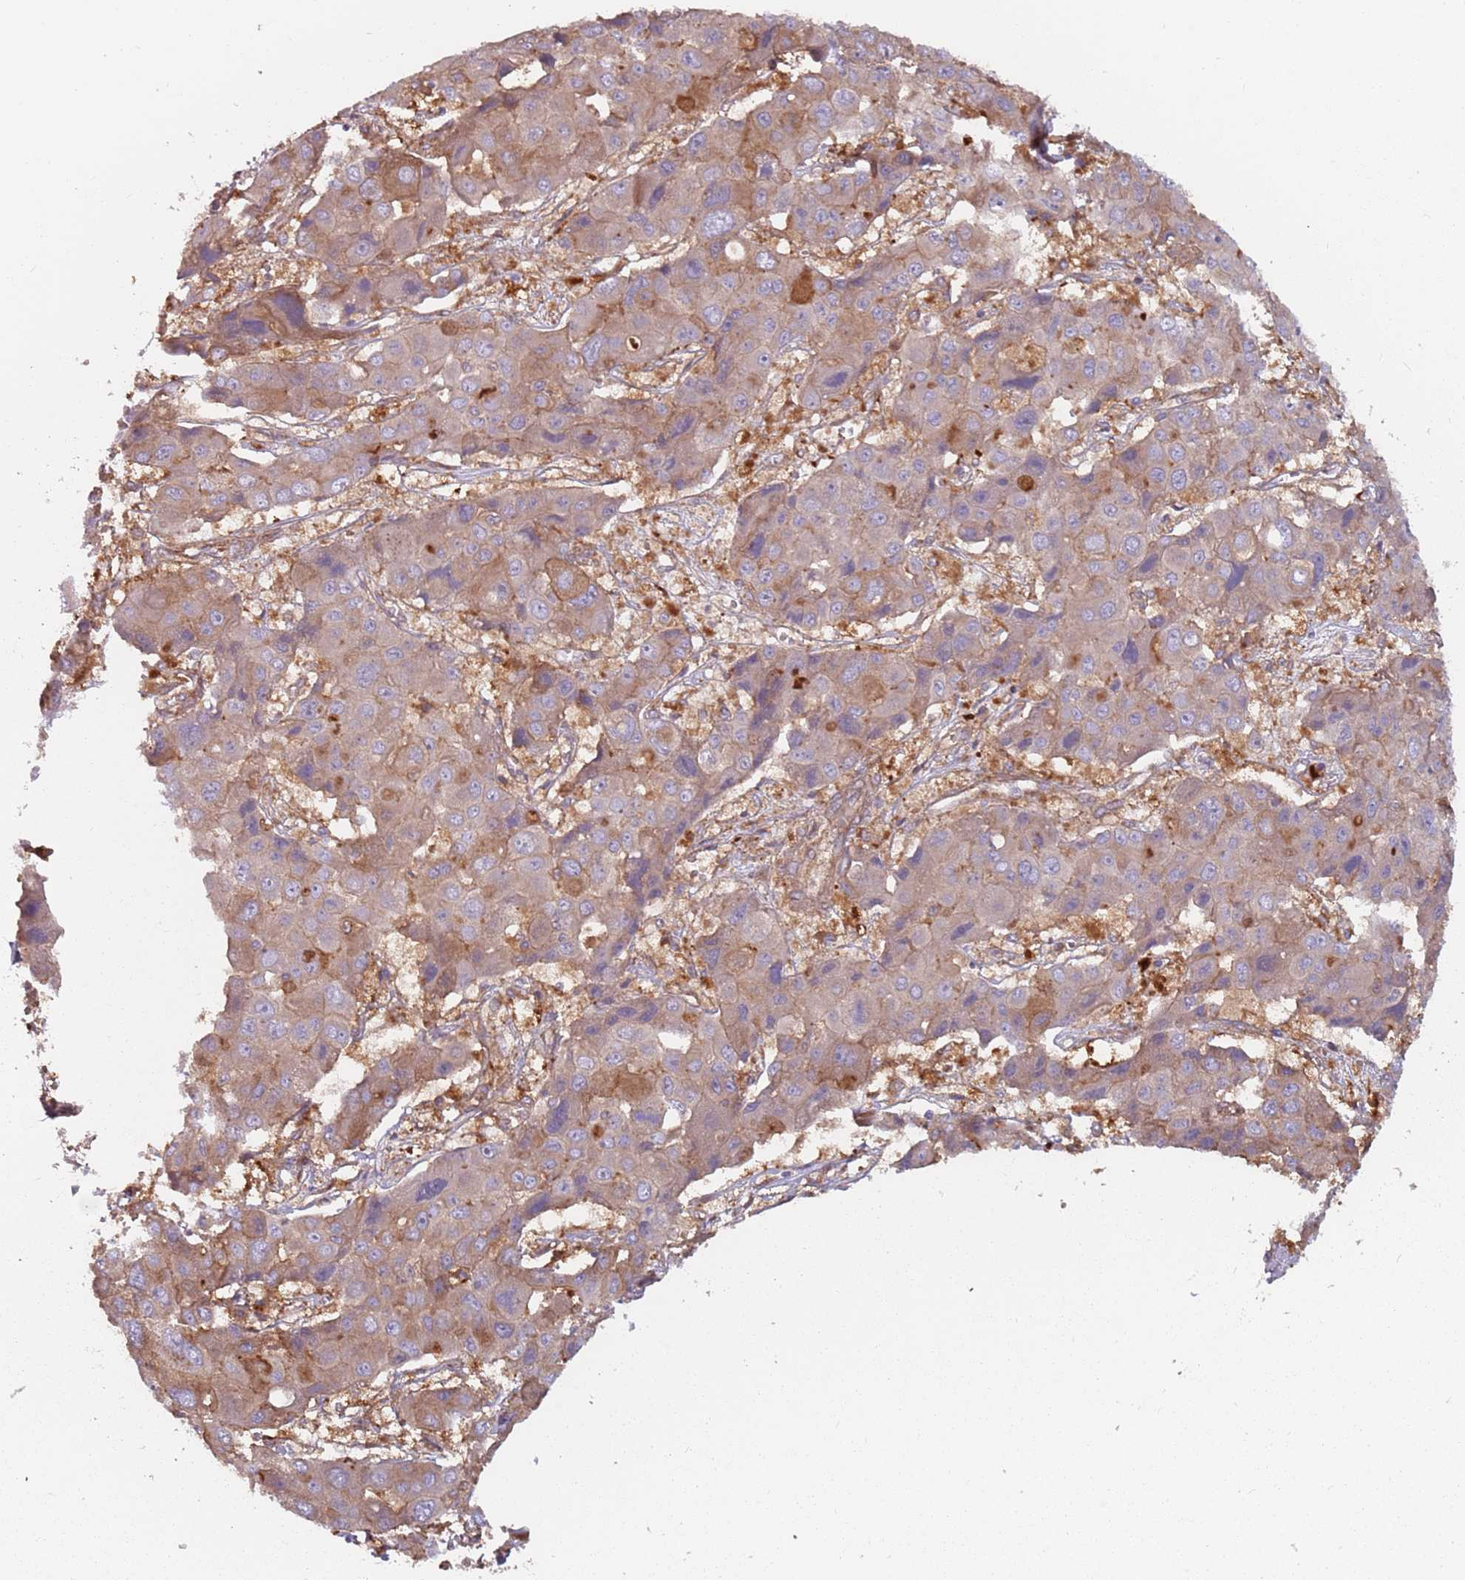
{"staining": {"intensity": "moderate", "quantity": "25%-75%", "location": "cytoplasmic/membranous"}, "tissue": "liver cancer", "cell_type": "Tumor cells", "image_type": "cancer", "snomed": [{"axis": "morphology", "description": "Cholangiocarcinoma"}, {"axis": "topography", "description": "Liver"}], "caption": "An IHC image of neoplastic tissue is shown. Protein staining in brown shows moderate cytoplasmic/membranous positivity in liver cancer (cholangiocarcinoma) within tumor cells.", "gene": "SPDL1", "patient": {"sex": "male", "age": 67}}